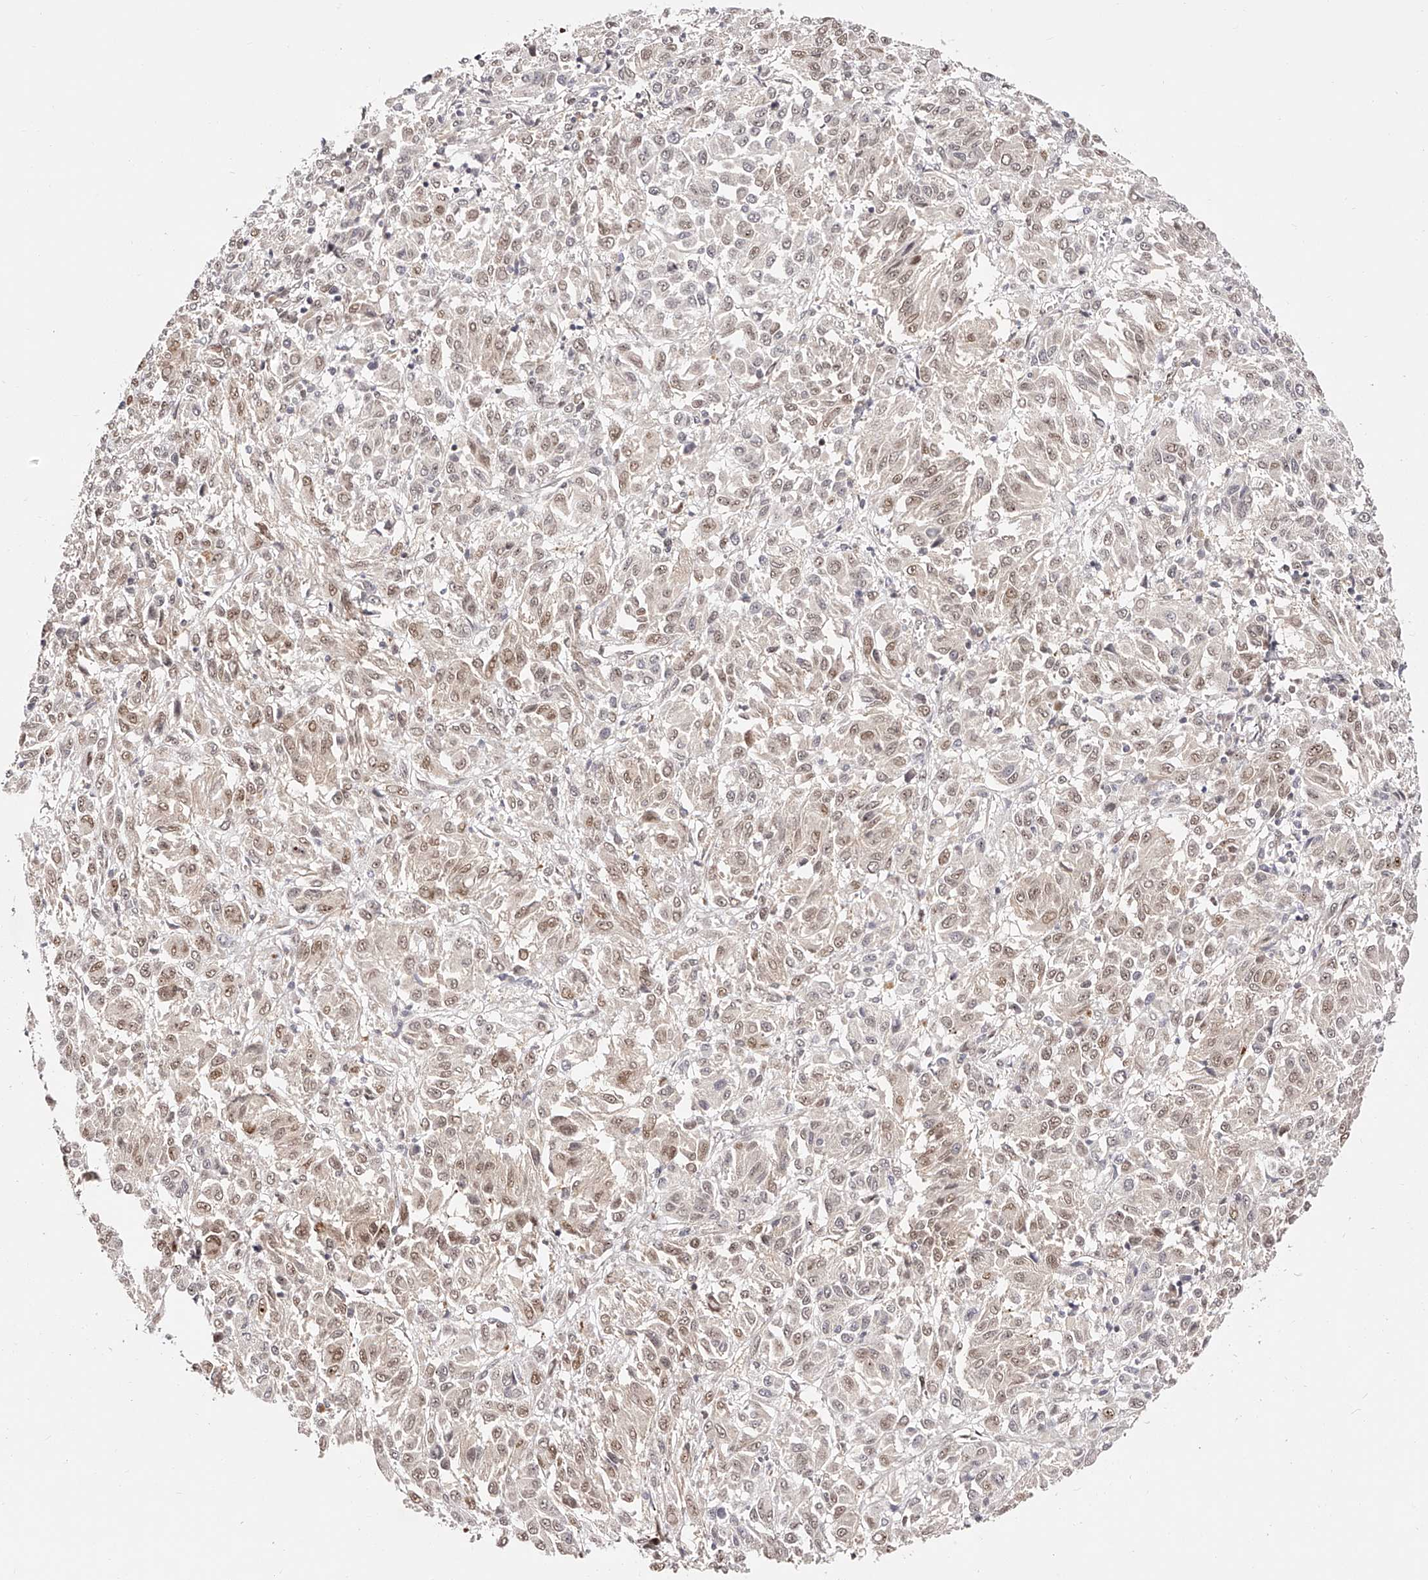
{"staining": {"intensity": "moderate", "quantity": ">75%", "location": "nuclear"}, "tissue": "melanoma", "cell_type": "Tumor cells", "image_type": "cancer", "snomed": [{"axis": "morphology", "description": "Malignant melanoma, Metastatic site"}, {"axis": "topography", "description": "Lung"}], "caption": "Protein staining of malignant melanoma (metastatic site) tissue shows moderate nuclear expression in about >75% of tumor cells.", "gene": "USF3", "patient": {"sex": "male", "age": 64}}